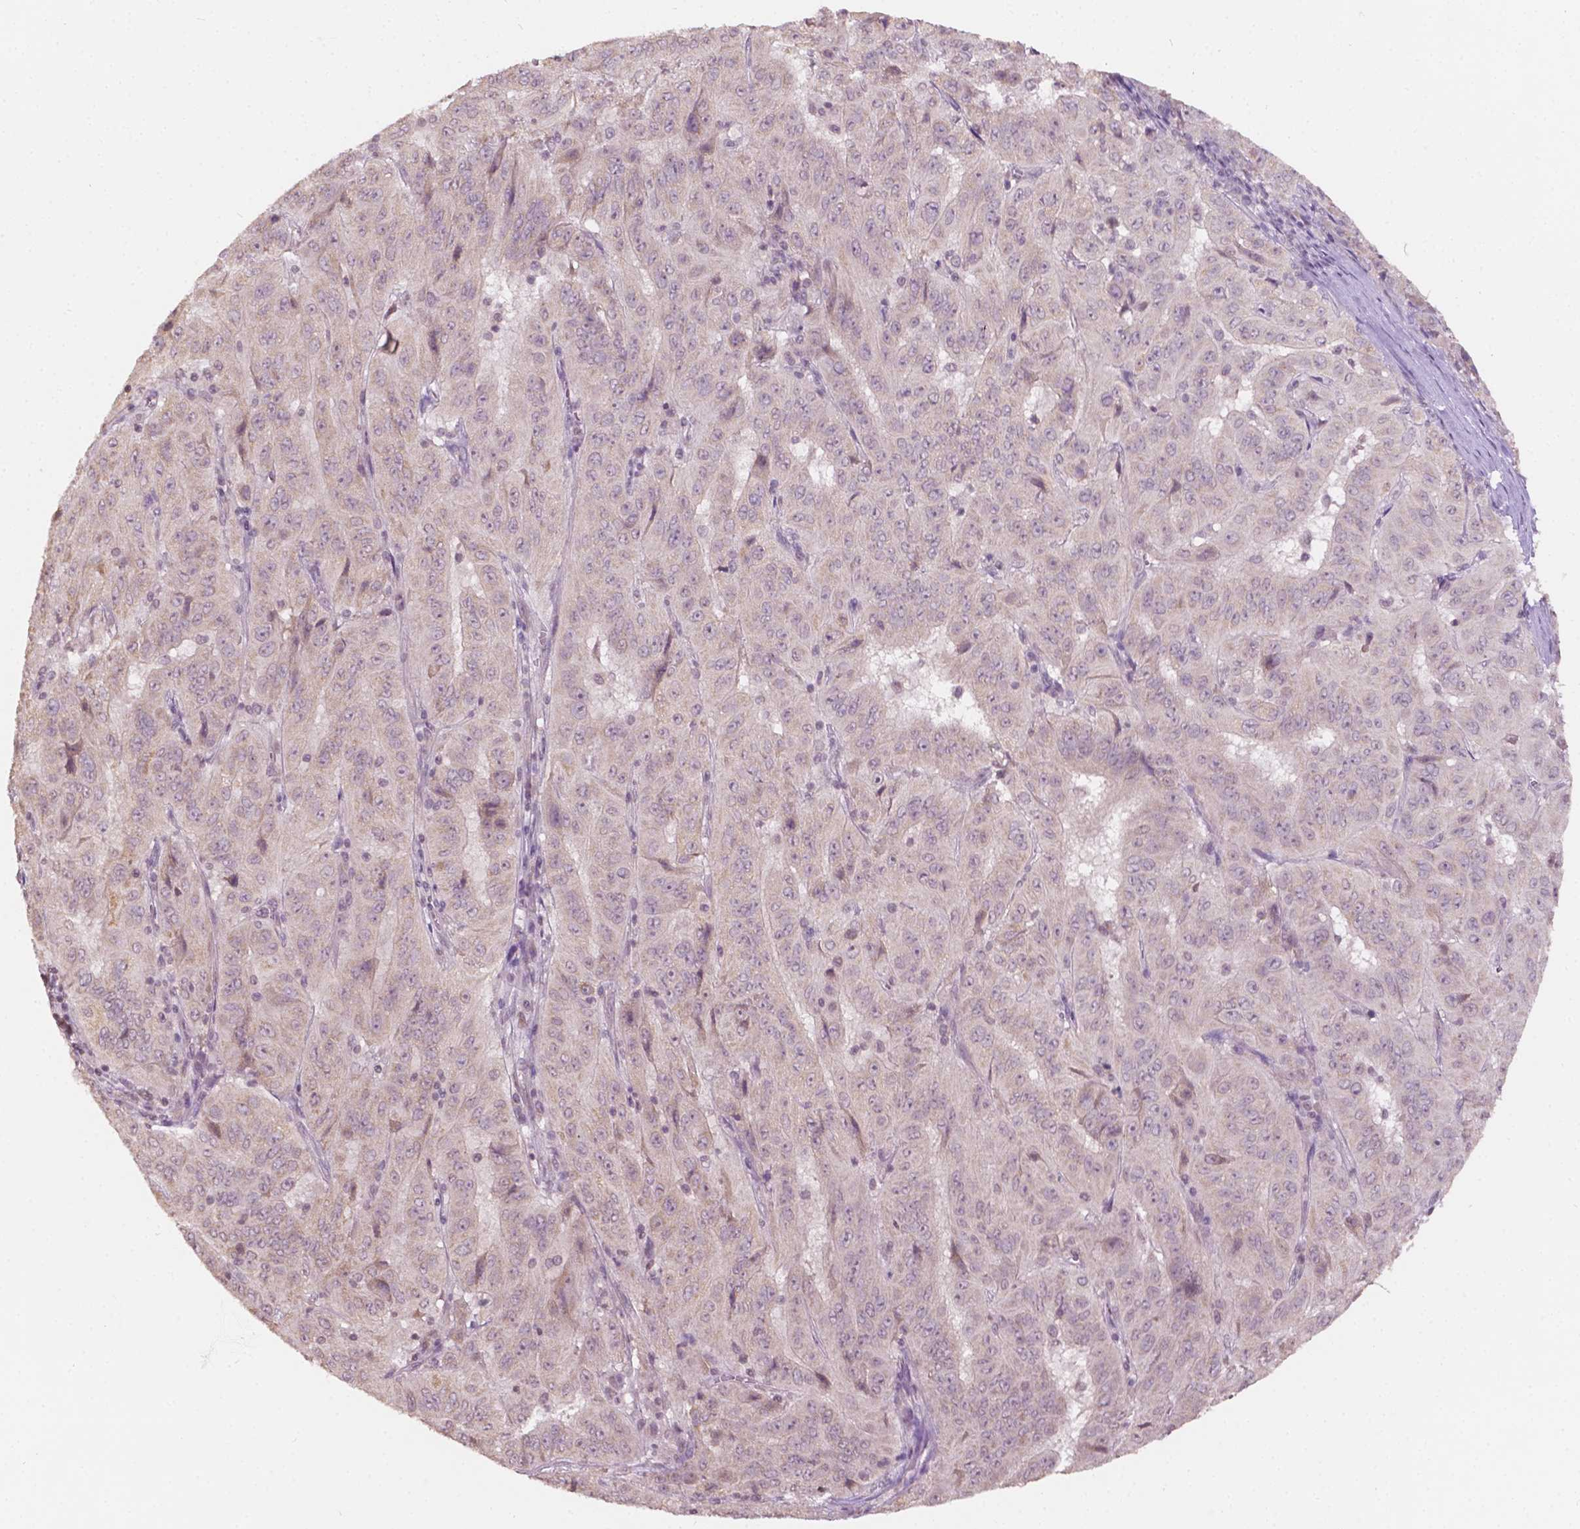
{"staining": {"intensity": "negative", "quantity": "none", "location": "none"}, "tissue": "pancreatic cancer", "cell_type": "Tumor cells", "image_type": "cancer", "snomed": [{"axis": "morphology", "description": "Adenocarcinoma, NOS"}, {"axis": "topography", "description": "Pancreas"}], "caption": "Tumor cells show no significant protein positivity in pancreatic adenocarcinoma.", "gene": "NOS1AP", "patient": {"sex": "male", "age": 63}}